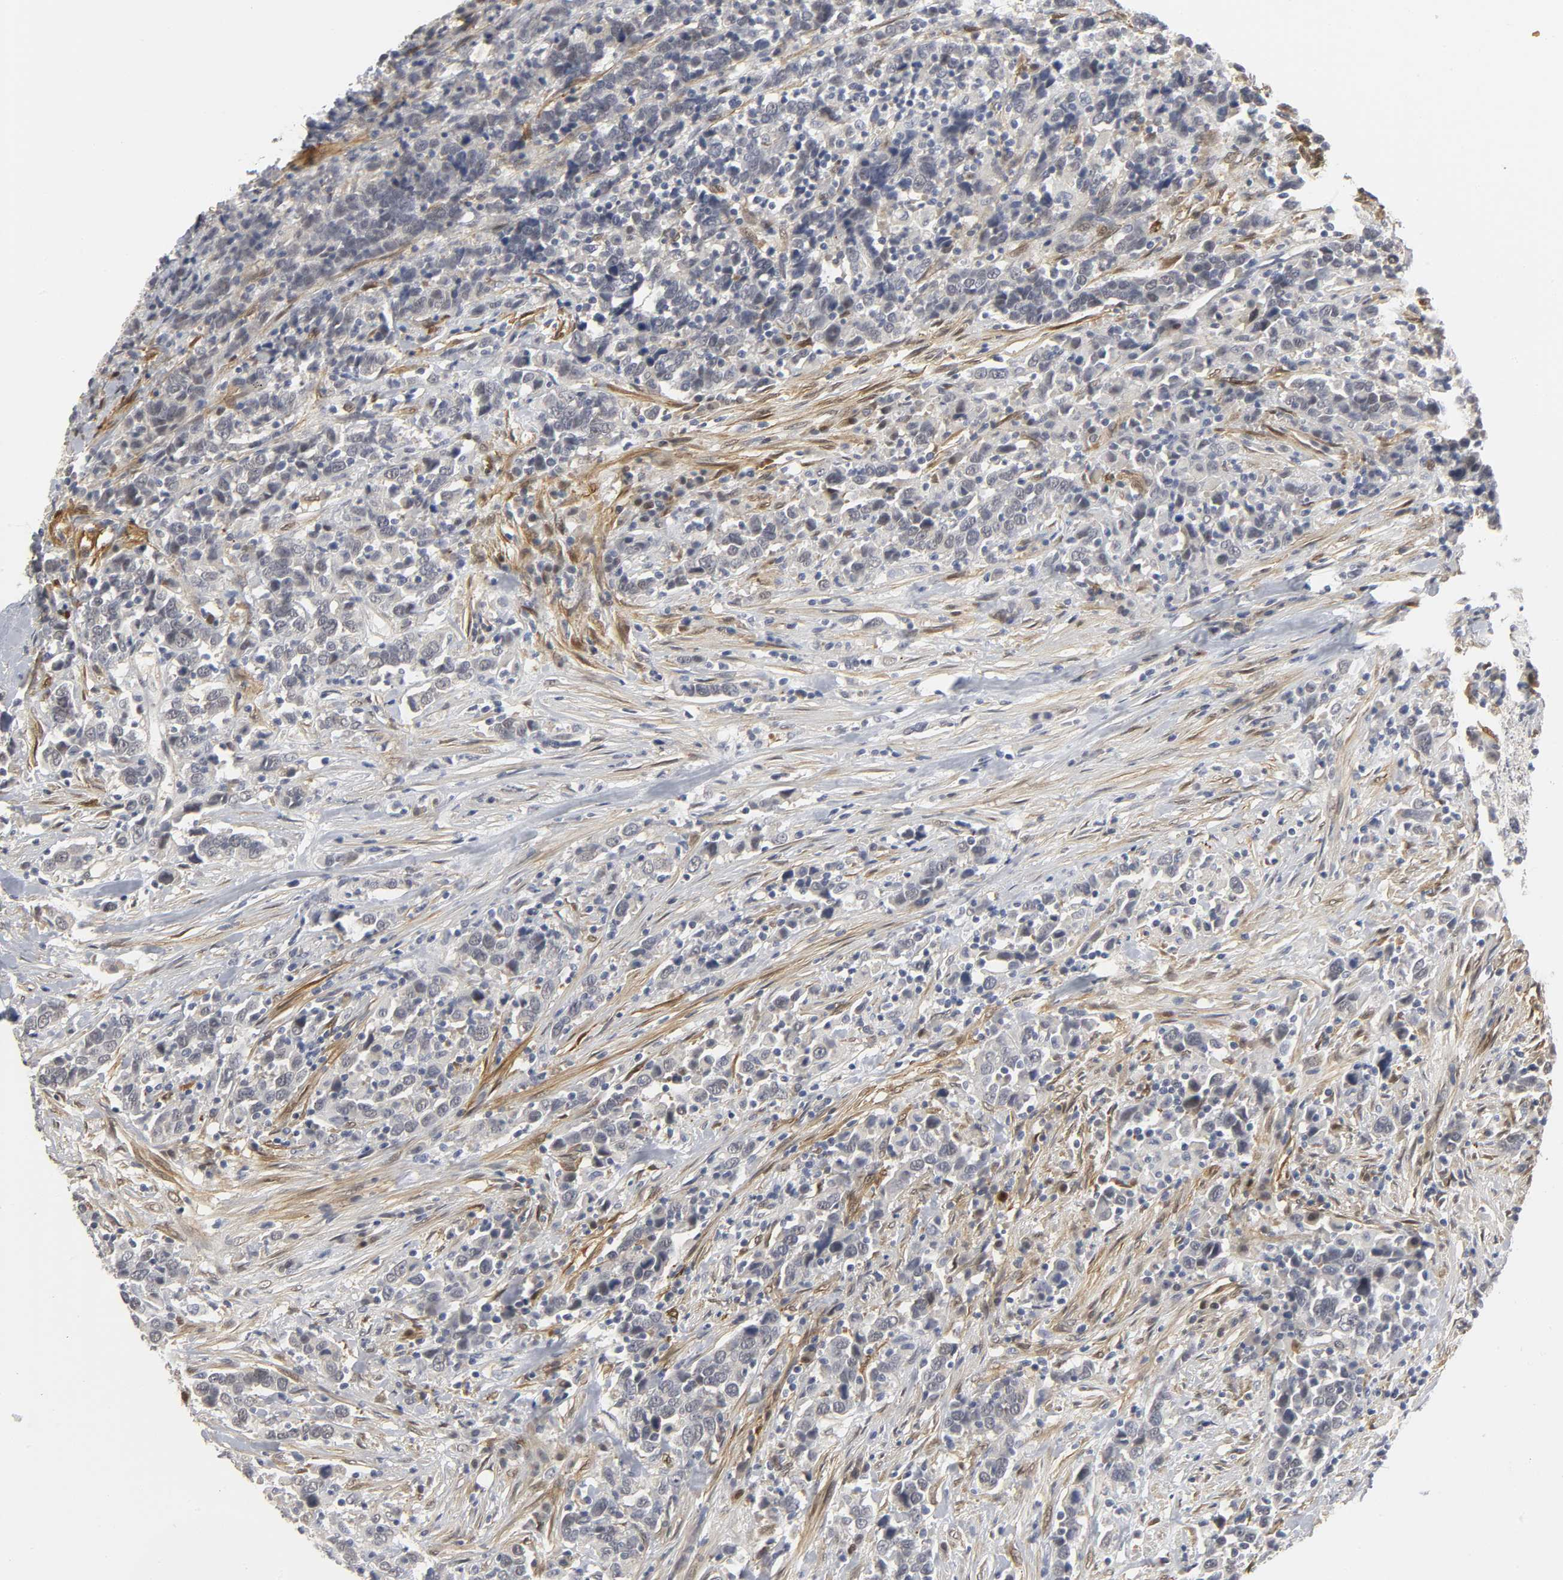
{"staining": {"intensity": "weak", "quantity": "<25%", "location": "cytoplasmic/membranous,nuclear"}, "tissue": "urothelial cancer", "cell_type": "Tumor cells", "image_type": "cancer", "snomed": [{"axis": "morphology", "description": "Urothelial carcinoma, High grade"}, {"axis": "topography", "description": "Urinary bladder"}], "caption": "Tumor cells are negative for brown protein staining in urothelial cancer.", "gene": "PDLIM3", "patient": {"sex": "male", "age": 61}}